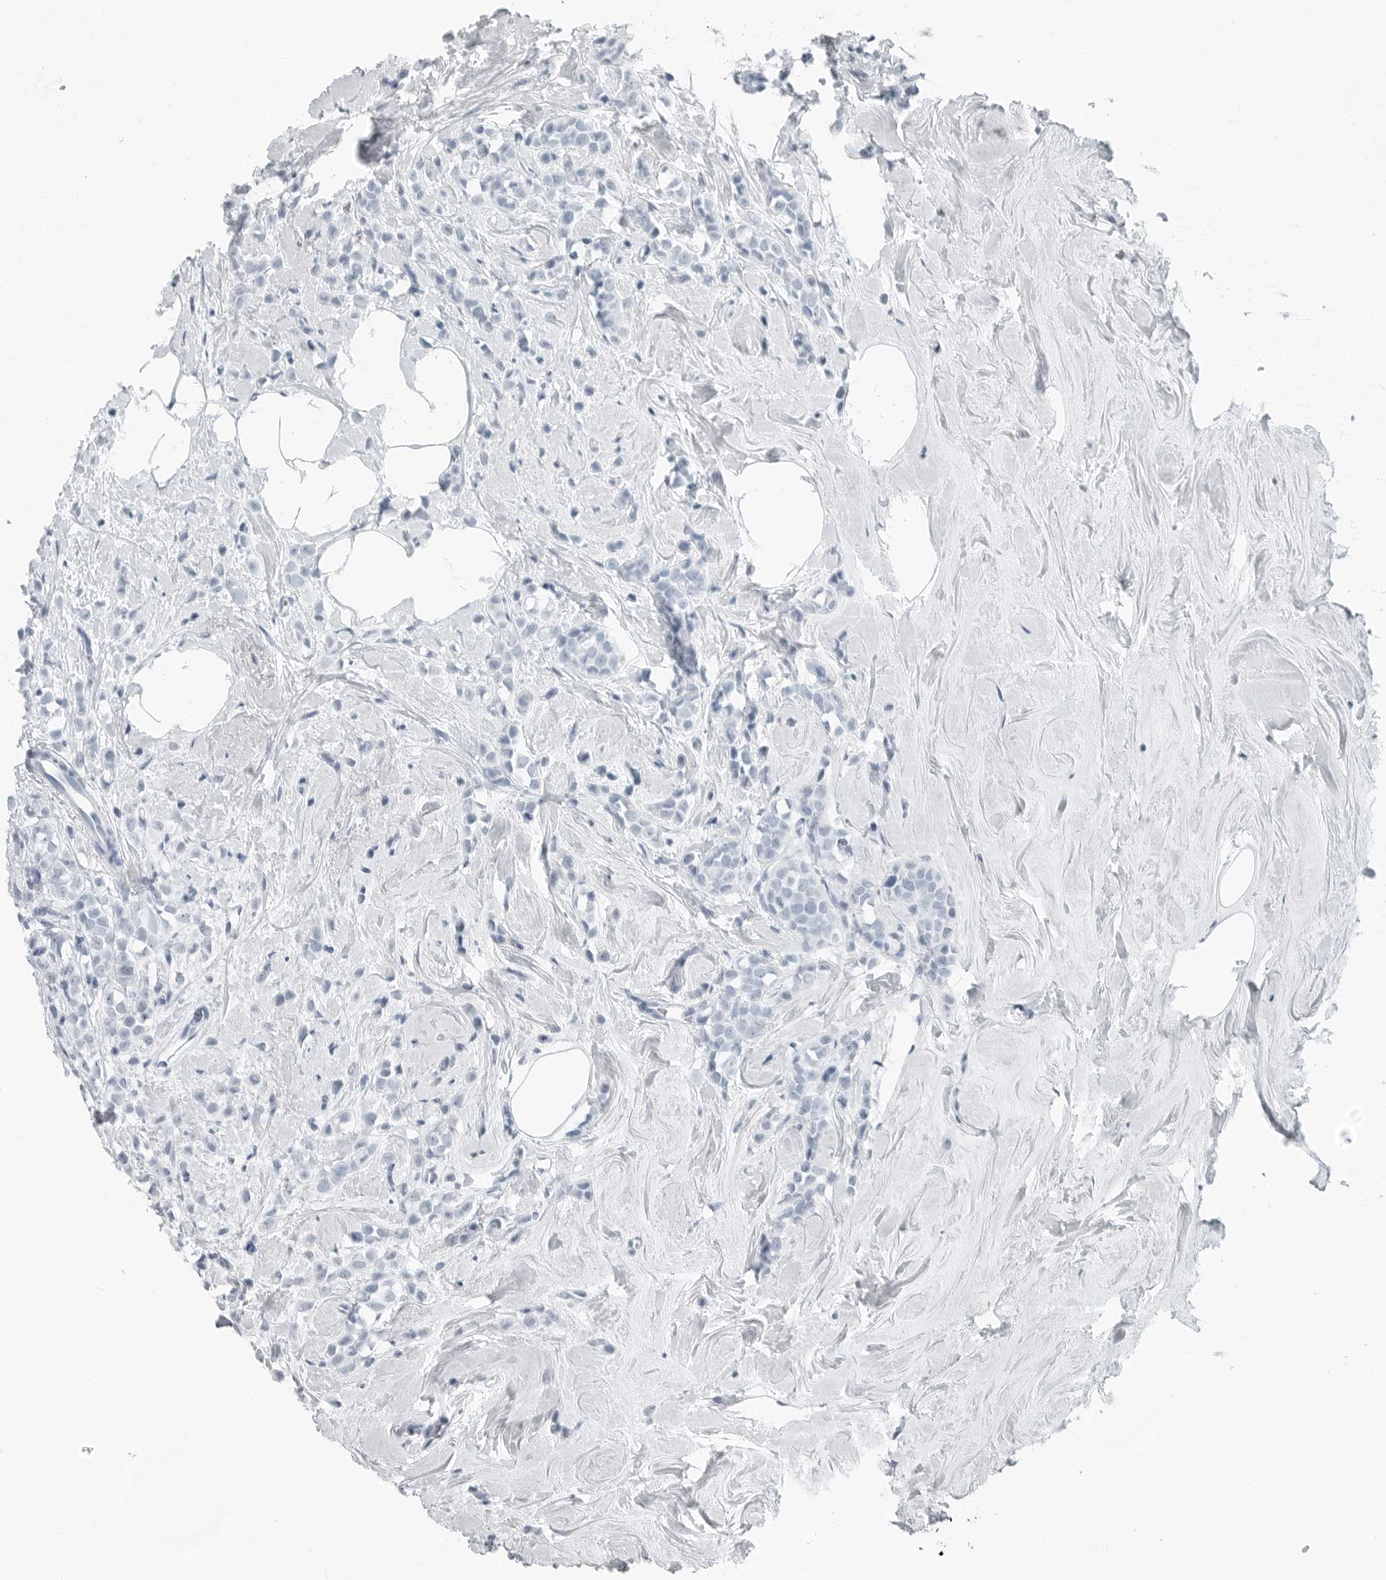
{"staining": {"intensity": "negative", "quantity": "none", "location": "none"}, "tissue": "breast cancer", "cell_type": "Tumor cells", "image_type": "cancer", "snomed": [{"axis": "morphology", "description": "Lobular carcinoma"}, {"axis": "topography", "description": "Breast"}], "caption": "Immunohistochemical staining of human breast cancer exhibits no significant expression in tumor cells.", "gene": "FABP6", "patient": {"sex": "female", "age": 47}}